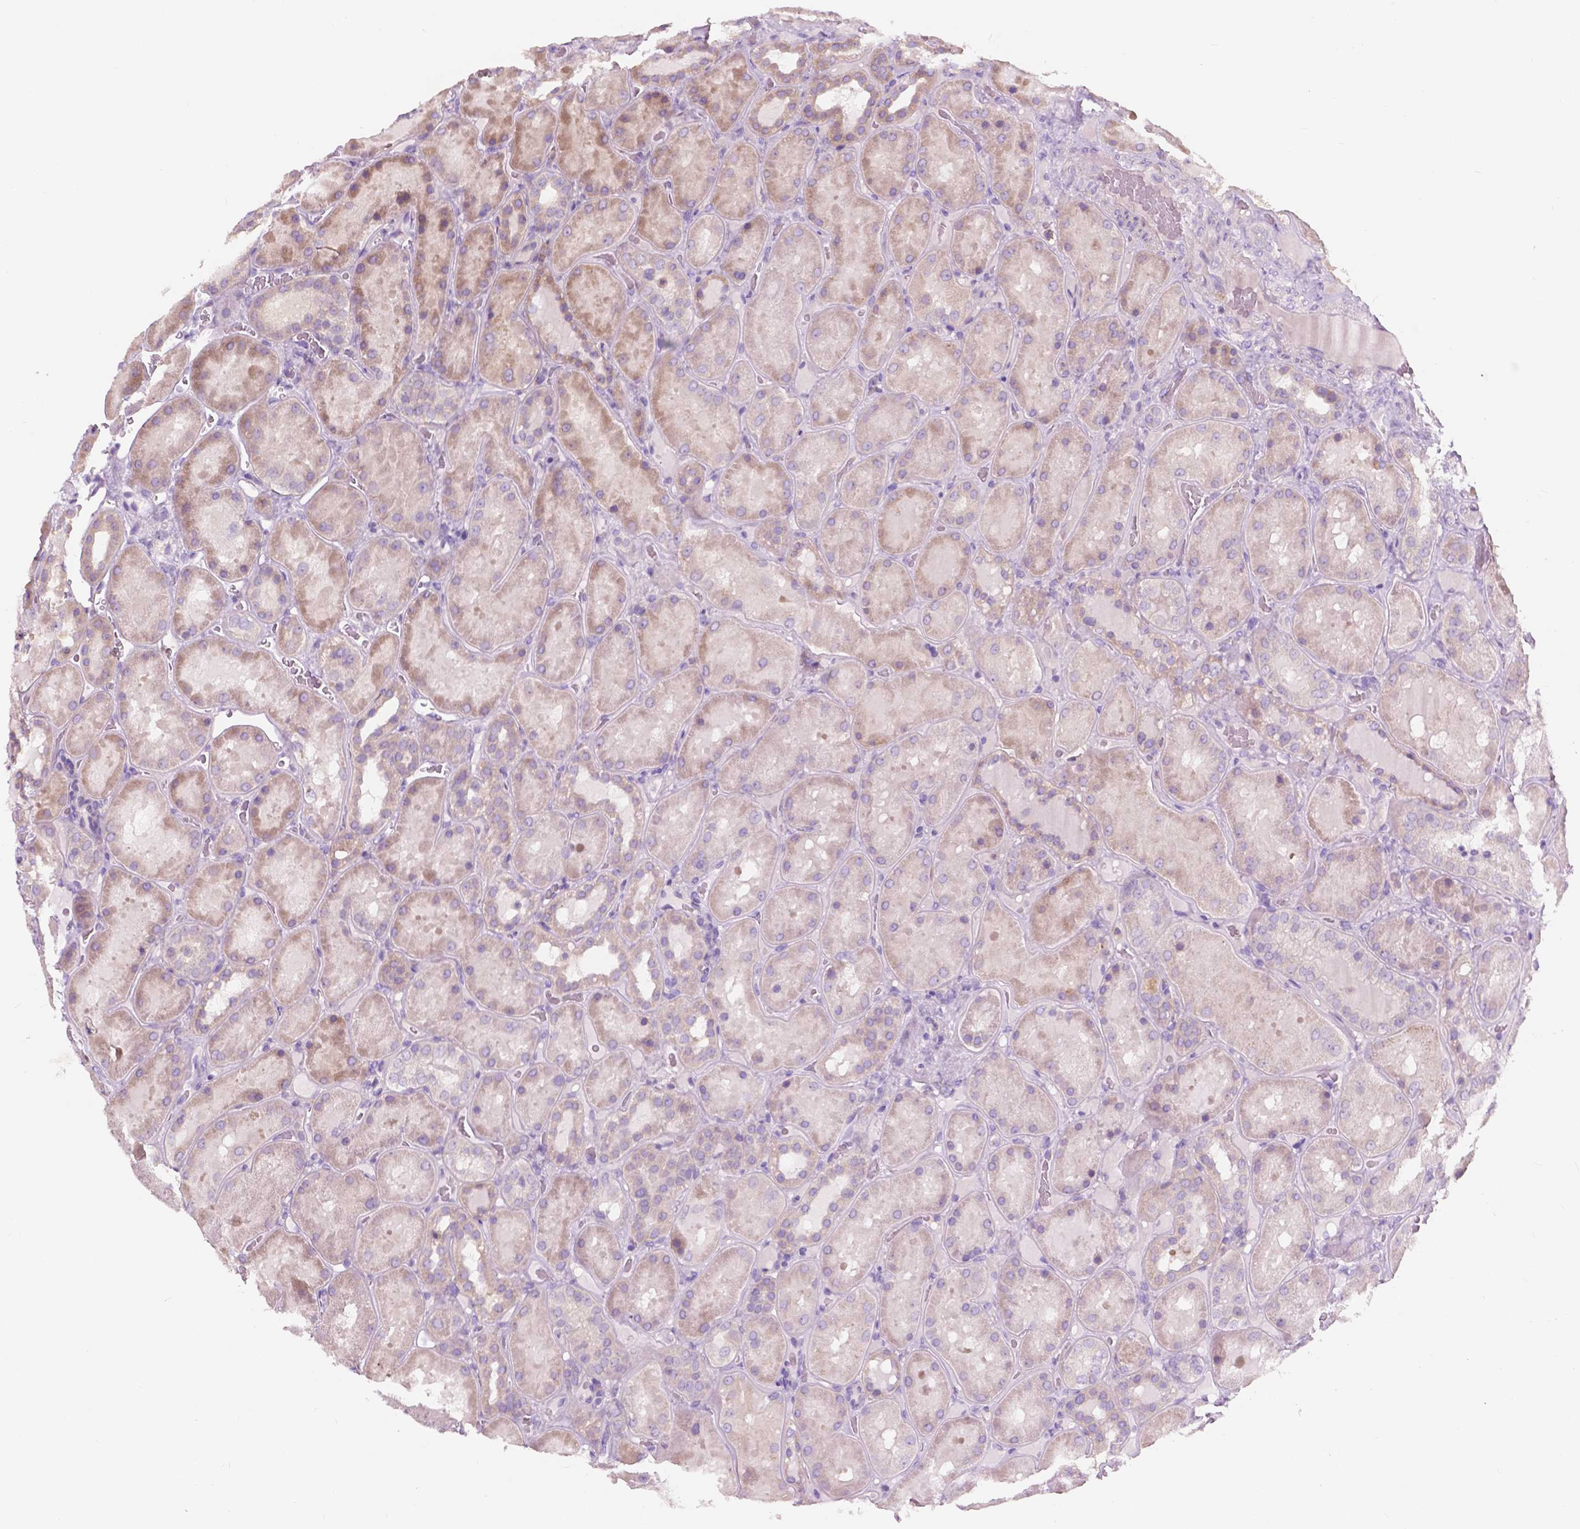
{"staining": {"intensity": "negative", "quantity": "none", "location": "none"}, "tissue": "kidney", "cell_type": "Cells in glomeruli", "image_type": "normal", "snomed": [{"axis": "morphology", "description": "Normal tissue, NOS"}, {"axis": "topography", "description": "Kidney"}], "caption": "Micrograph shows no significant protein expression in cells in glomeruli of normal kidney.", "gene": "SEMA4A", "patient": {"sex": "male", "age": 73}}